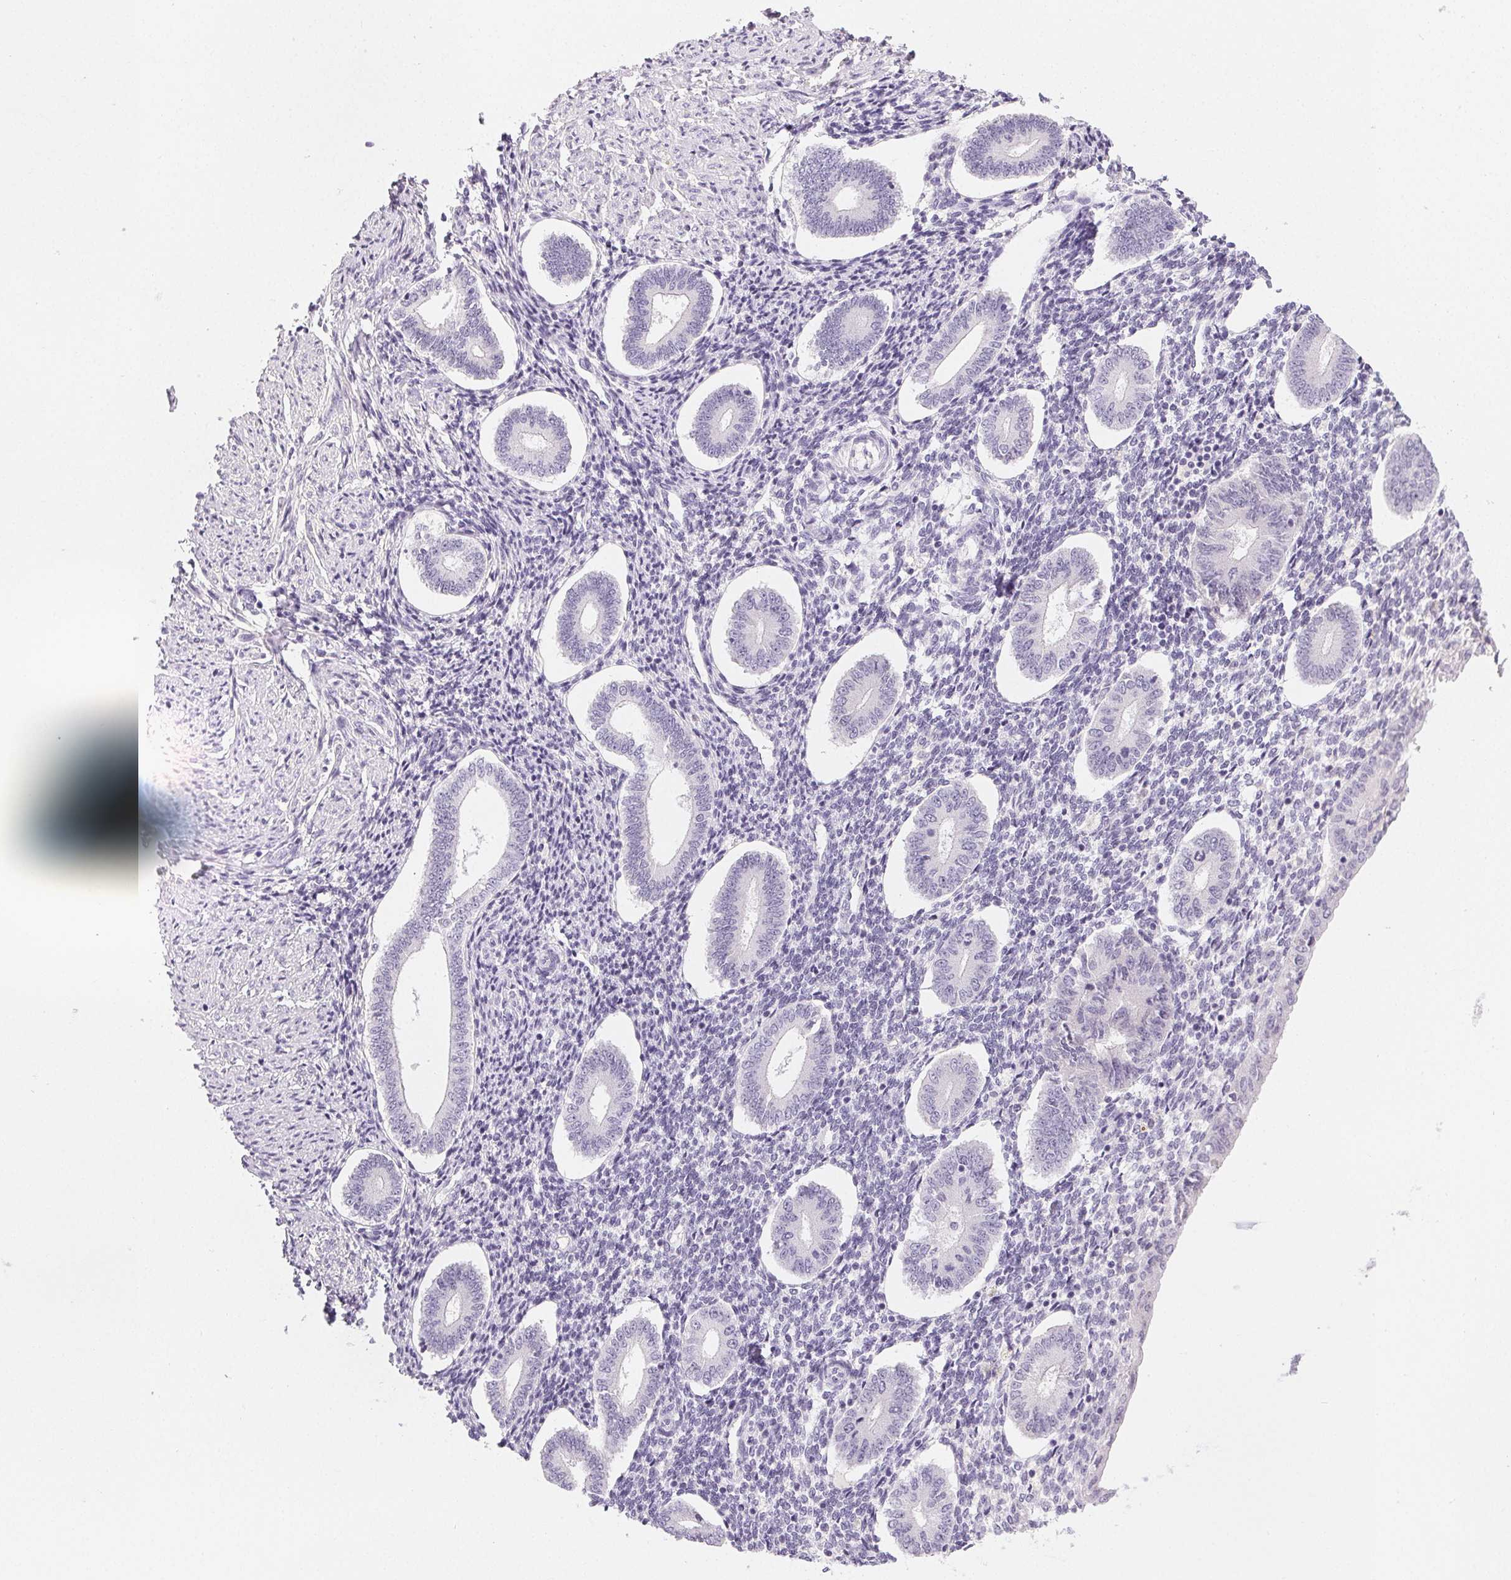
{"staining": {"intensity": "negative", "quantity": "none", "location": "none"}, "tissue": "endometrium", "cell_type": "Cells in endometrial stroma", "image_type": "normal", "snomed": [{"axis": "morphology", "description": "Normal tissue, NOS"}, {"axis": "topography", "description": "Endometrium"}], "caption": "Cells in endometrial stroma show no significant expression in normal endometrium.", "gene": "MIOX", "patient": {"sex": "female", "age": 40}}